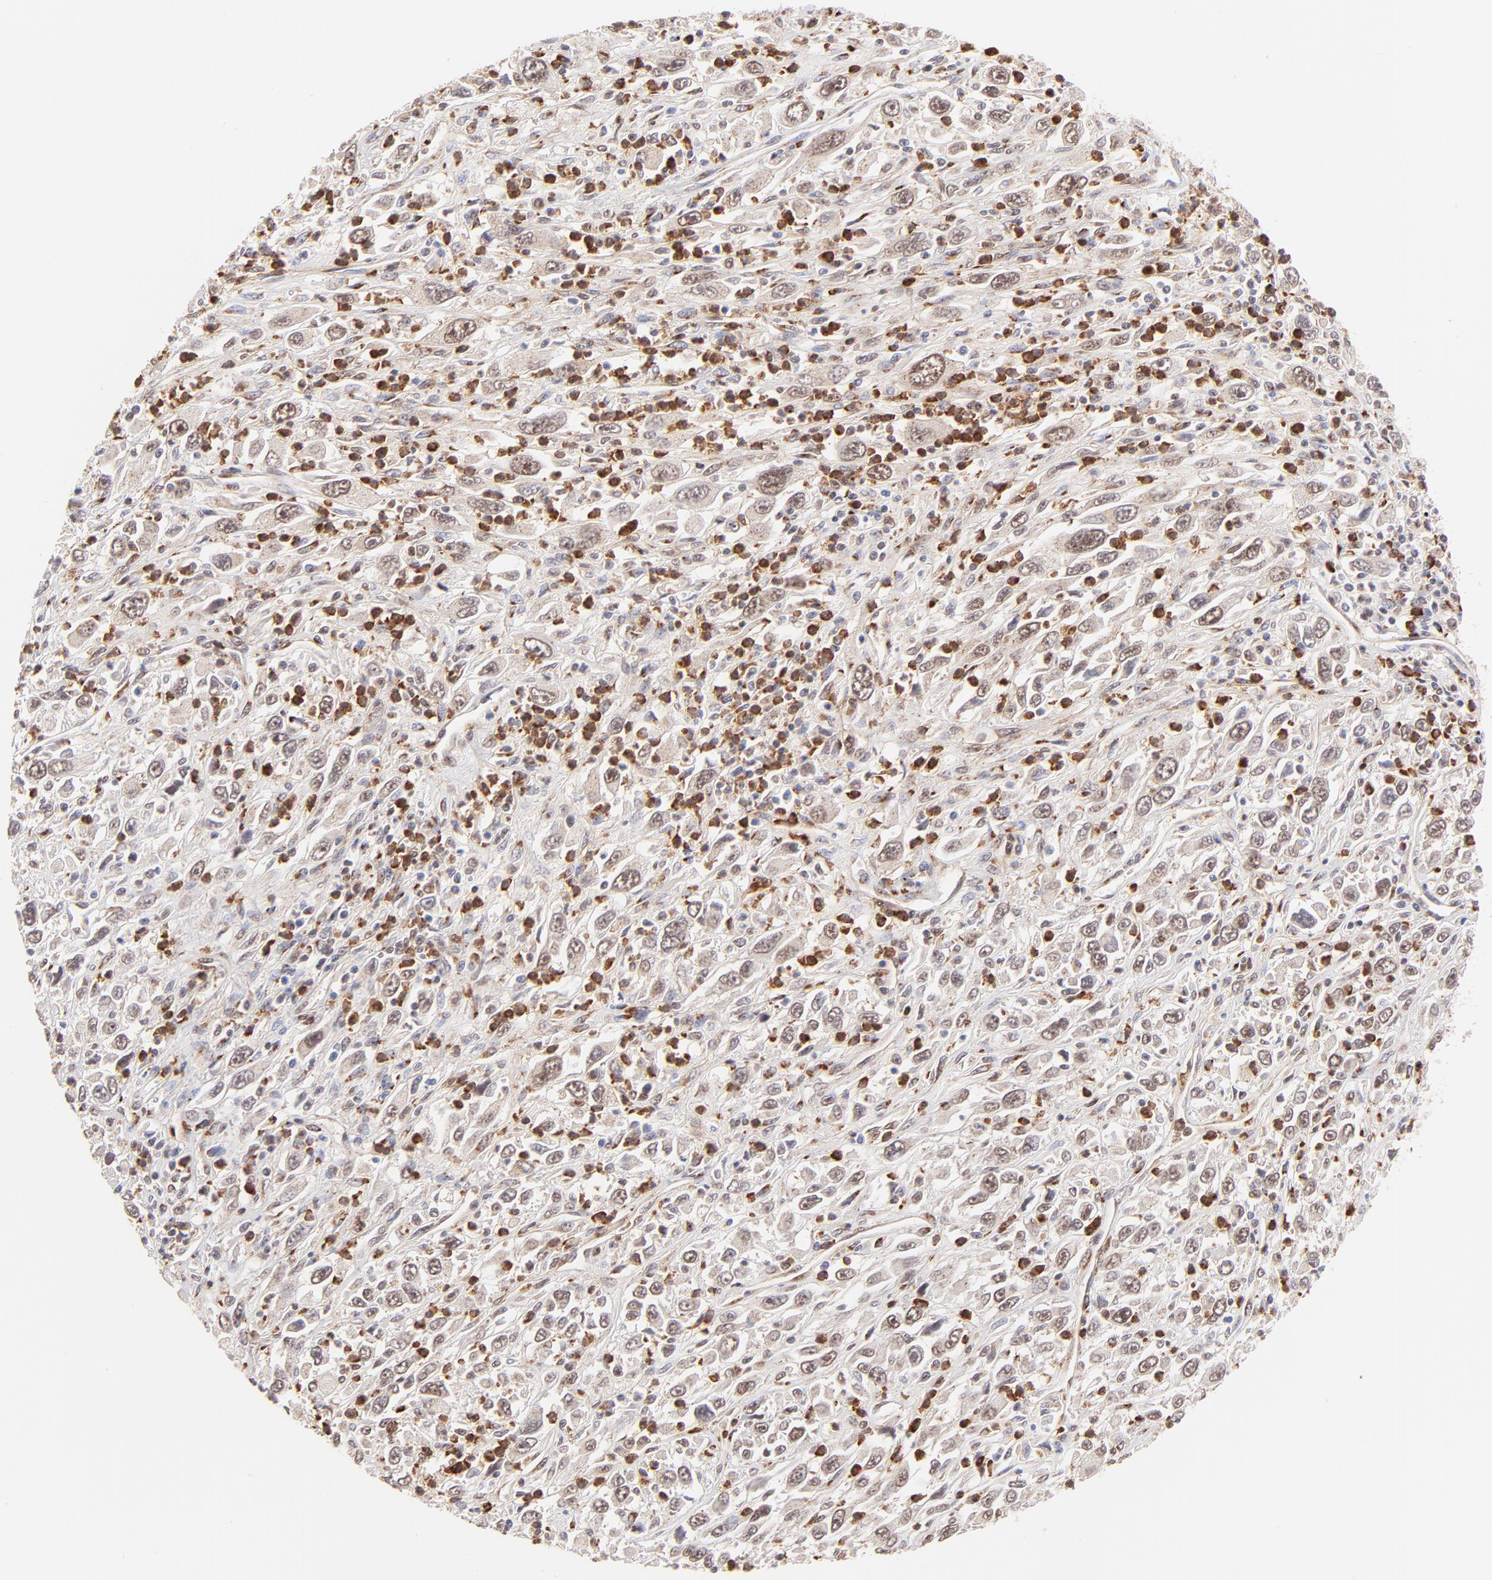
{"staining": {"intensity": "weak", "quantity": "25%-75%", "location": "nuclear"}, "tissue": "melanoma", "cell_type": "Tumor cells", "image_type": "cancer", "snomed": [{"axis": "morphology", "description": "Malignant melanoma, Metastatic site"}, {"axis": "topography", "description": "Skin"}], "caption": "Human malignant melanoma (metastatic site) stained with a protein marker demonstrates weak staining in tumor cells.", "gene": "MED12", "patient": {"sex": "female", "age": 56}}